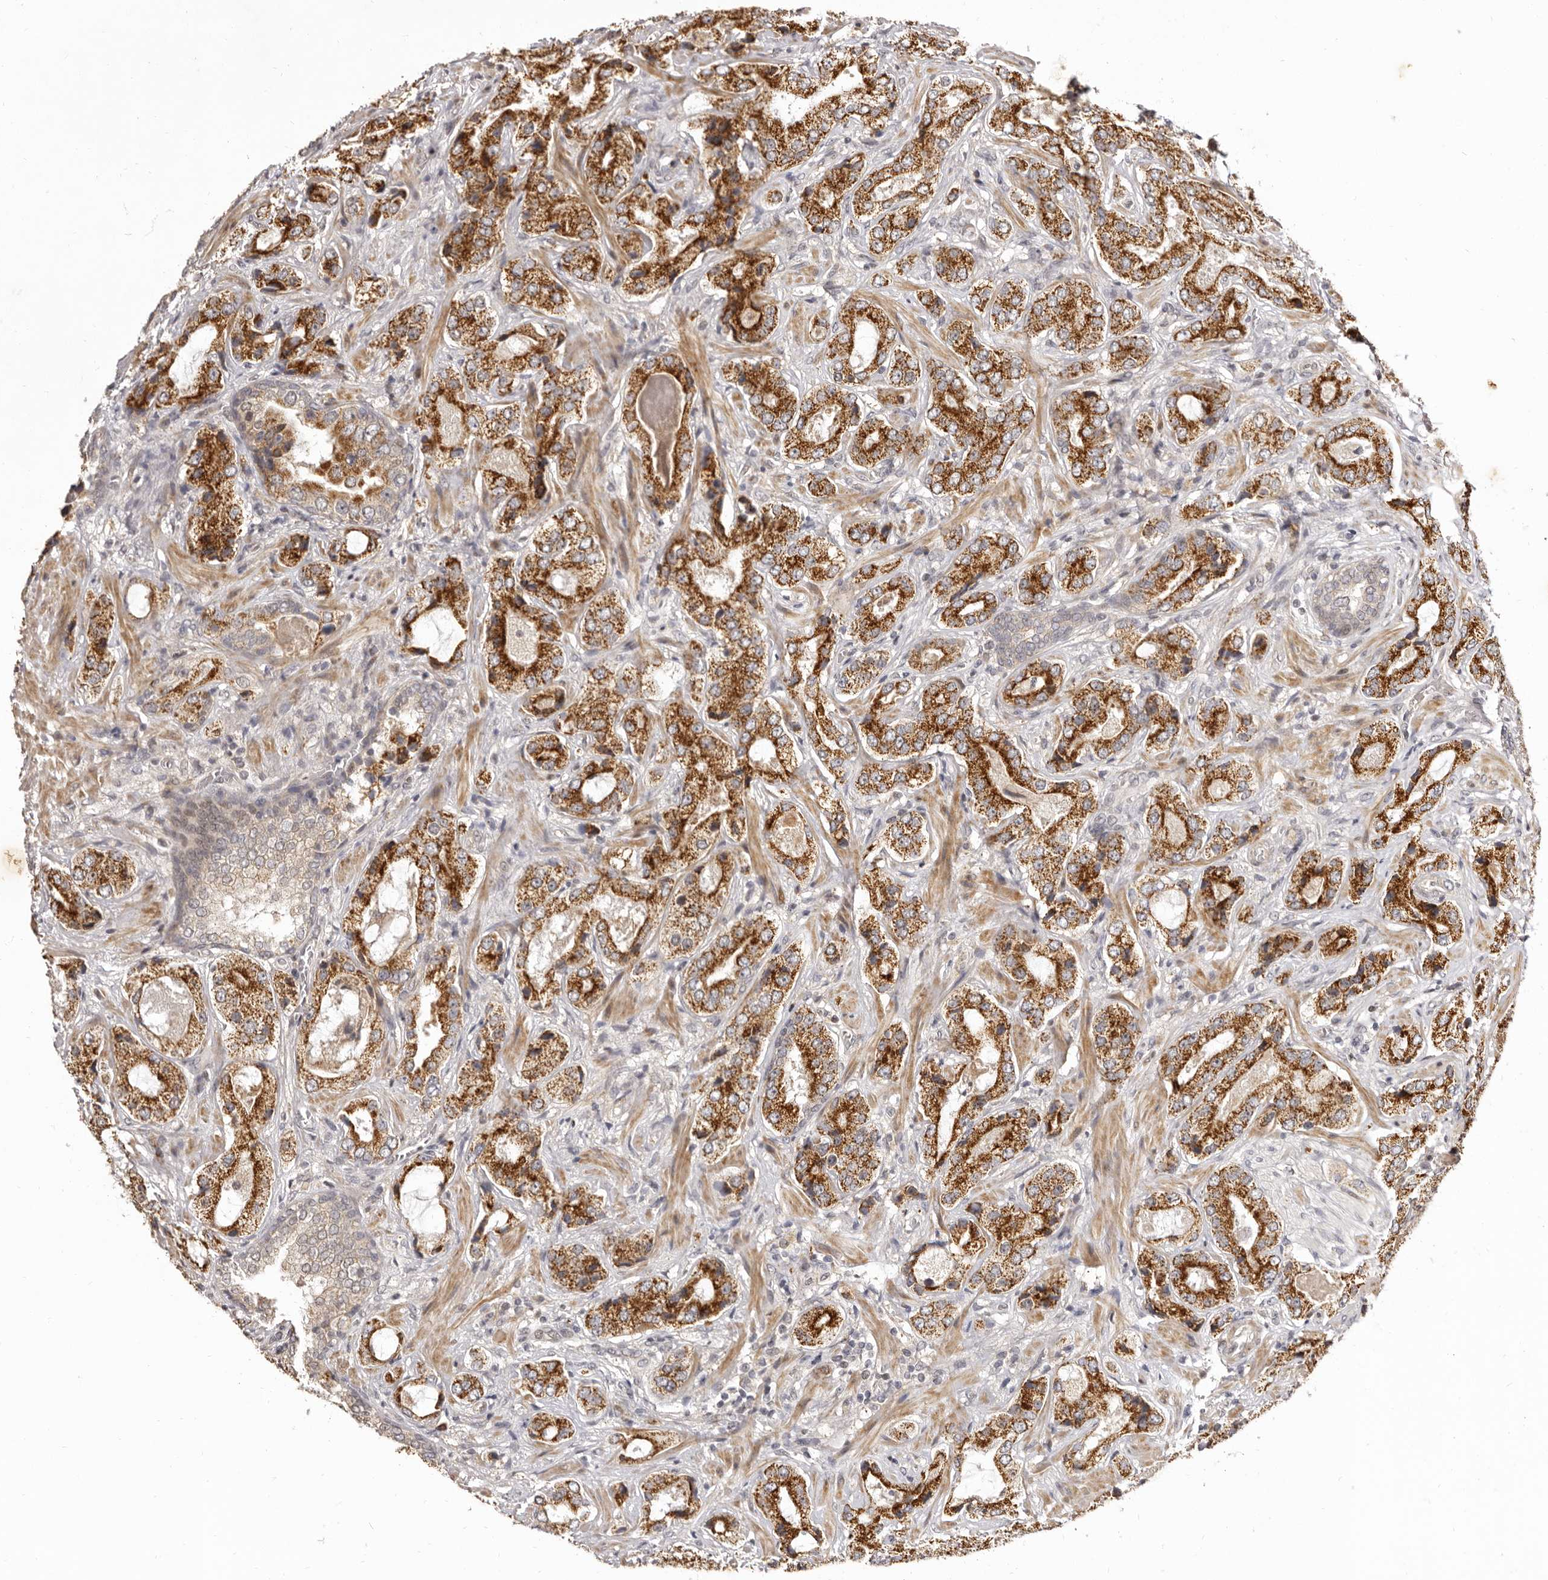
{"staining": {"intensity": "strong", "quantity": "25%-75%", "location": "cytoplasmic/membranous"}, "tissue": "prostate cancer", "cell_type": "Tumor cells", "image_type": "cancer", "snomed": [{"axis": "morphology", "description": "Normal tissue, NOS"}, {"axis": "morphology", "description": "Adenocarcinoma, High grade"}, {"axis": "topography", "description": "Prostate"}, {"axis": "topography", "description": "Peripheral nerve tissue"}], "caption": "Adenocarcinoma (high-grade) (prostate) stained with a protein marker shows strong staining in tumor cells.", "gene": "ZNF326", "patient": {"sex": "male", "age": 59}}